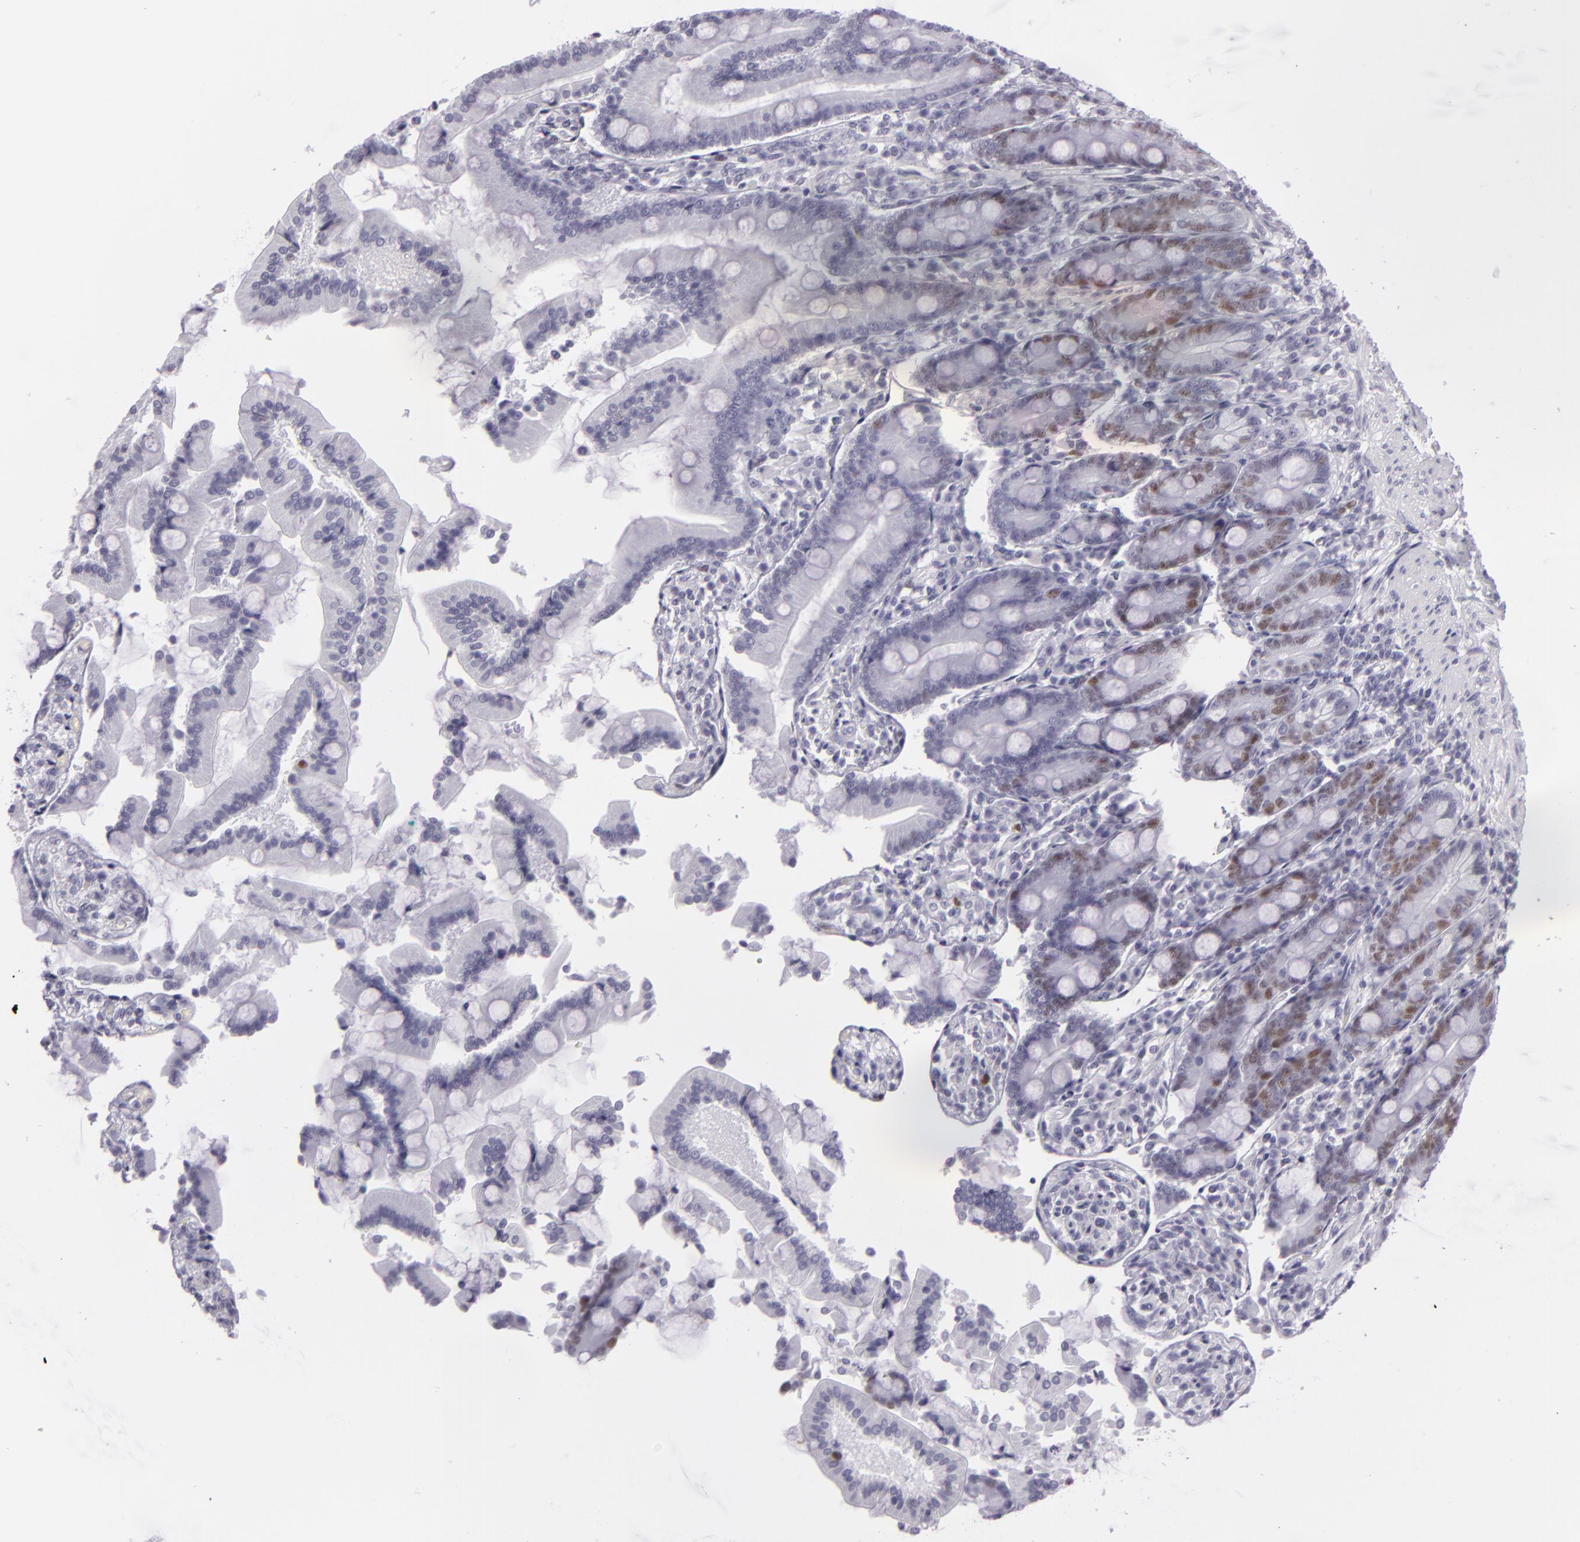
{"staining": {"intensity": "weak", "quantity": "<25%", "location": "nuclear"}, "tissue": "duodenum", "cell_type": "Glandular cells", "image_type": "normal", "snomed": [{"axis": "morphology", "description": "Normal tissue, NOS"}, {"axis": "topography", "description": "Duodenum"}], "caption": "Immunohistochemical staining of normal duodenum displays no significant staining in glandular cells.", "gene": "MCM3", "patient": {"sex": "female", "age": 64}}